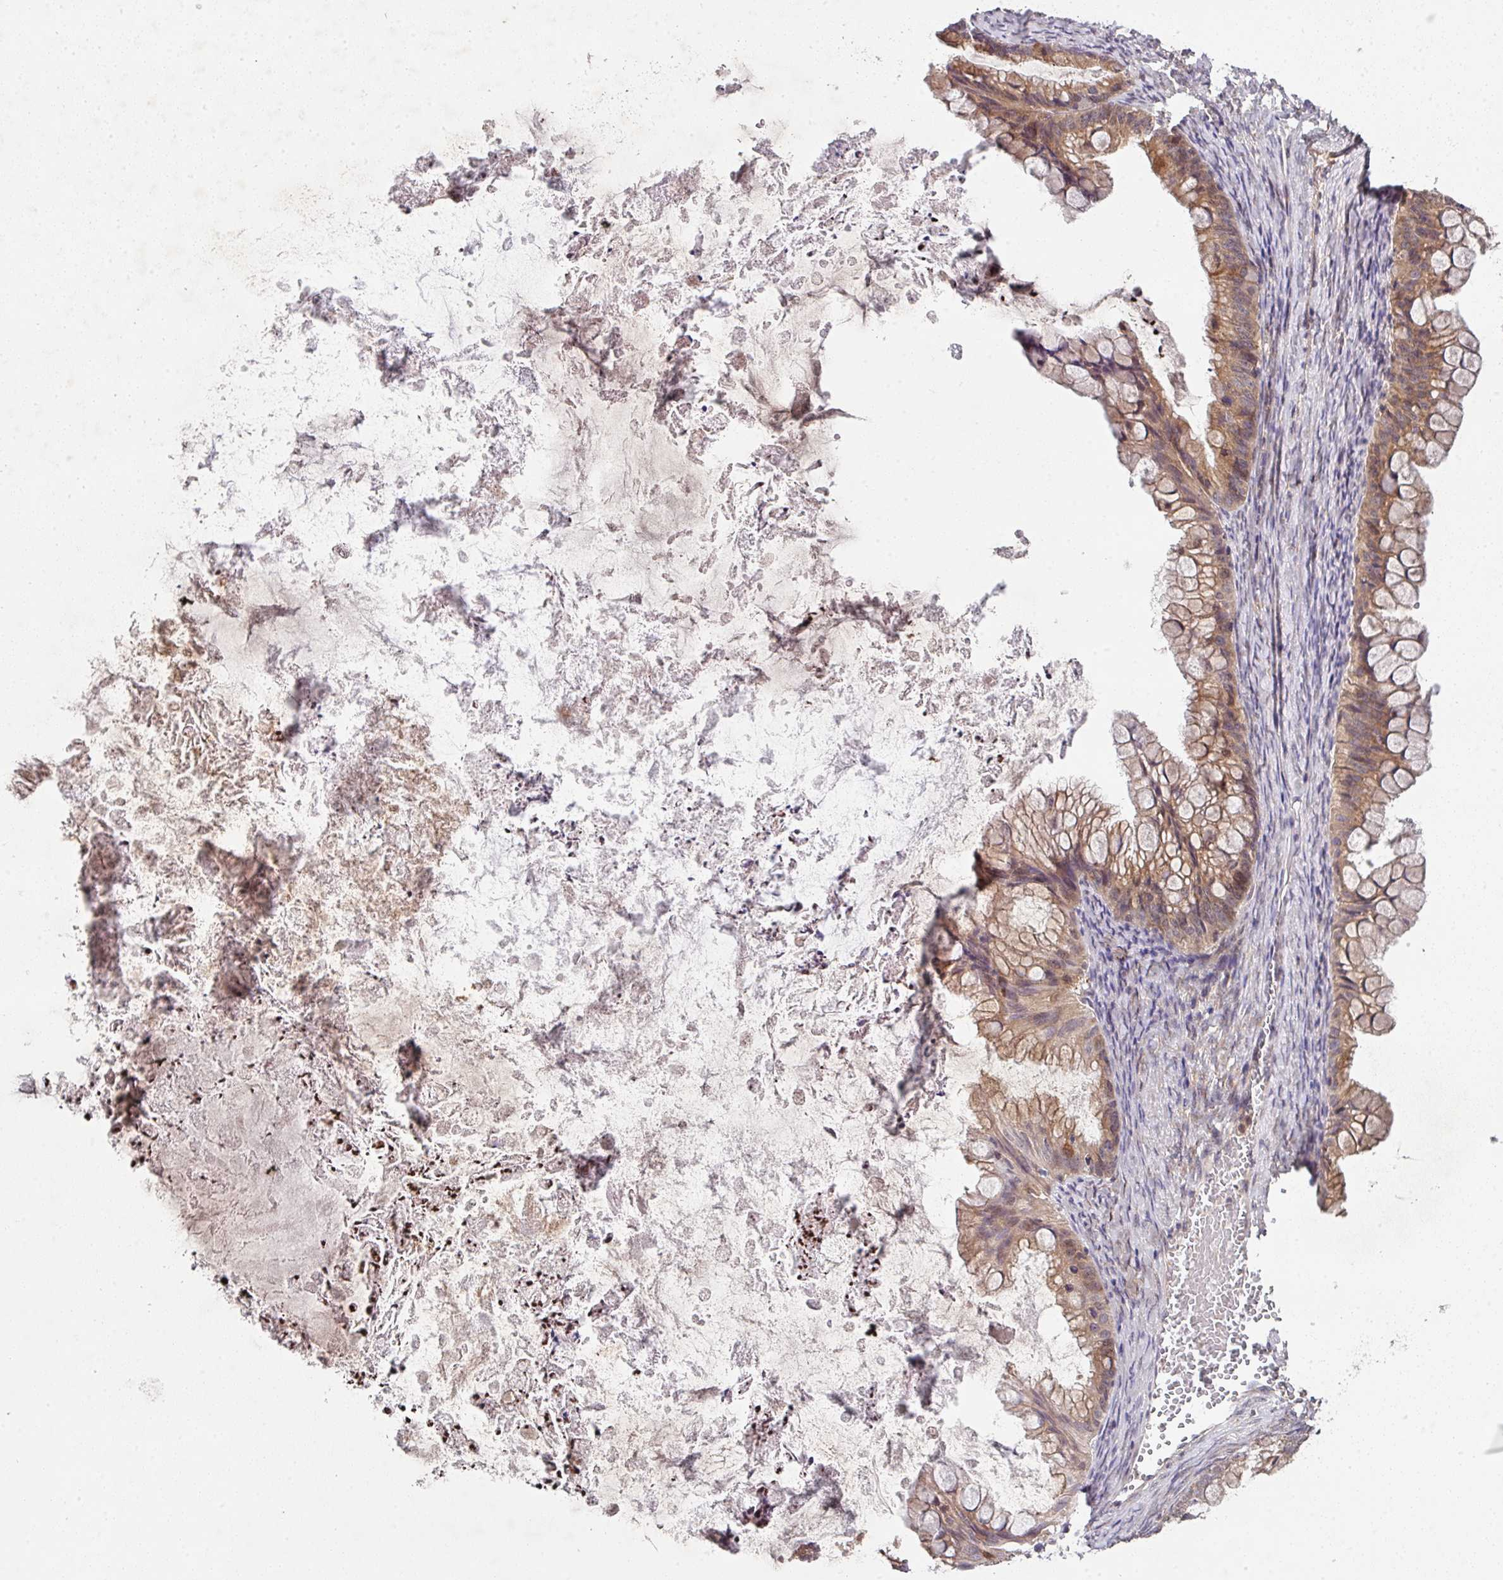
{"staining": {"intensity": "moderate", "quantity": ">75%", "location": "cytoplasmic/membranous"}, "tissue": "ovarian cancer", "cell_type": "Tumor cells", "image_type": "cancer", "snomed": [{"axis": "morphology", "description": "Cystadenocarcinoma, mucinous, NOS"}, {"axis": "topography", "description": "Ovary"}], "caption": "Protein staining shows moderate cytoplasmic/membranous staining in approximately >75% of tumor cells in ovarian cancer.", "gene": "CAMLG", "patient": {"sex": "female", "age": 35}}